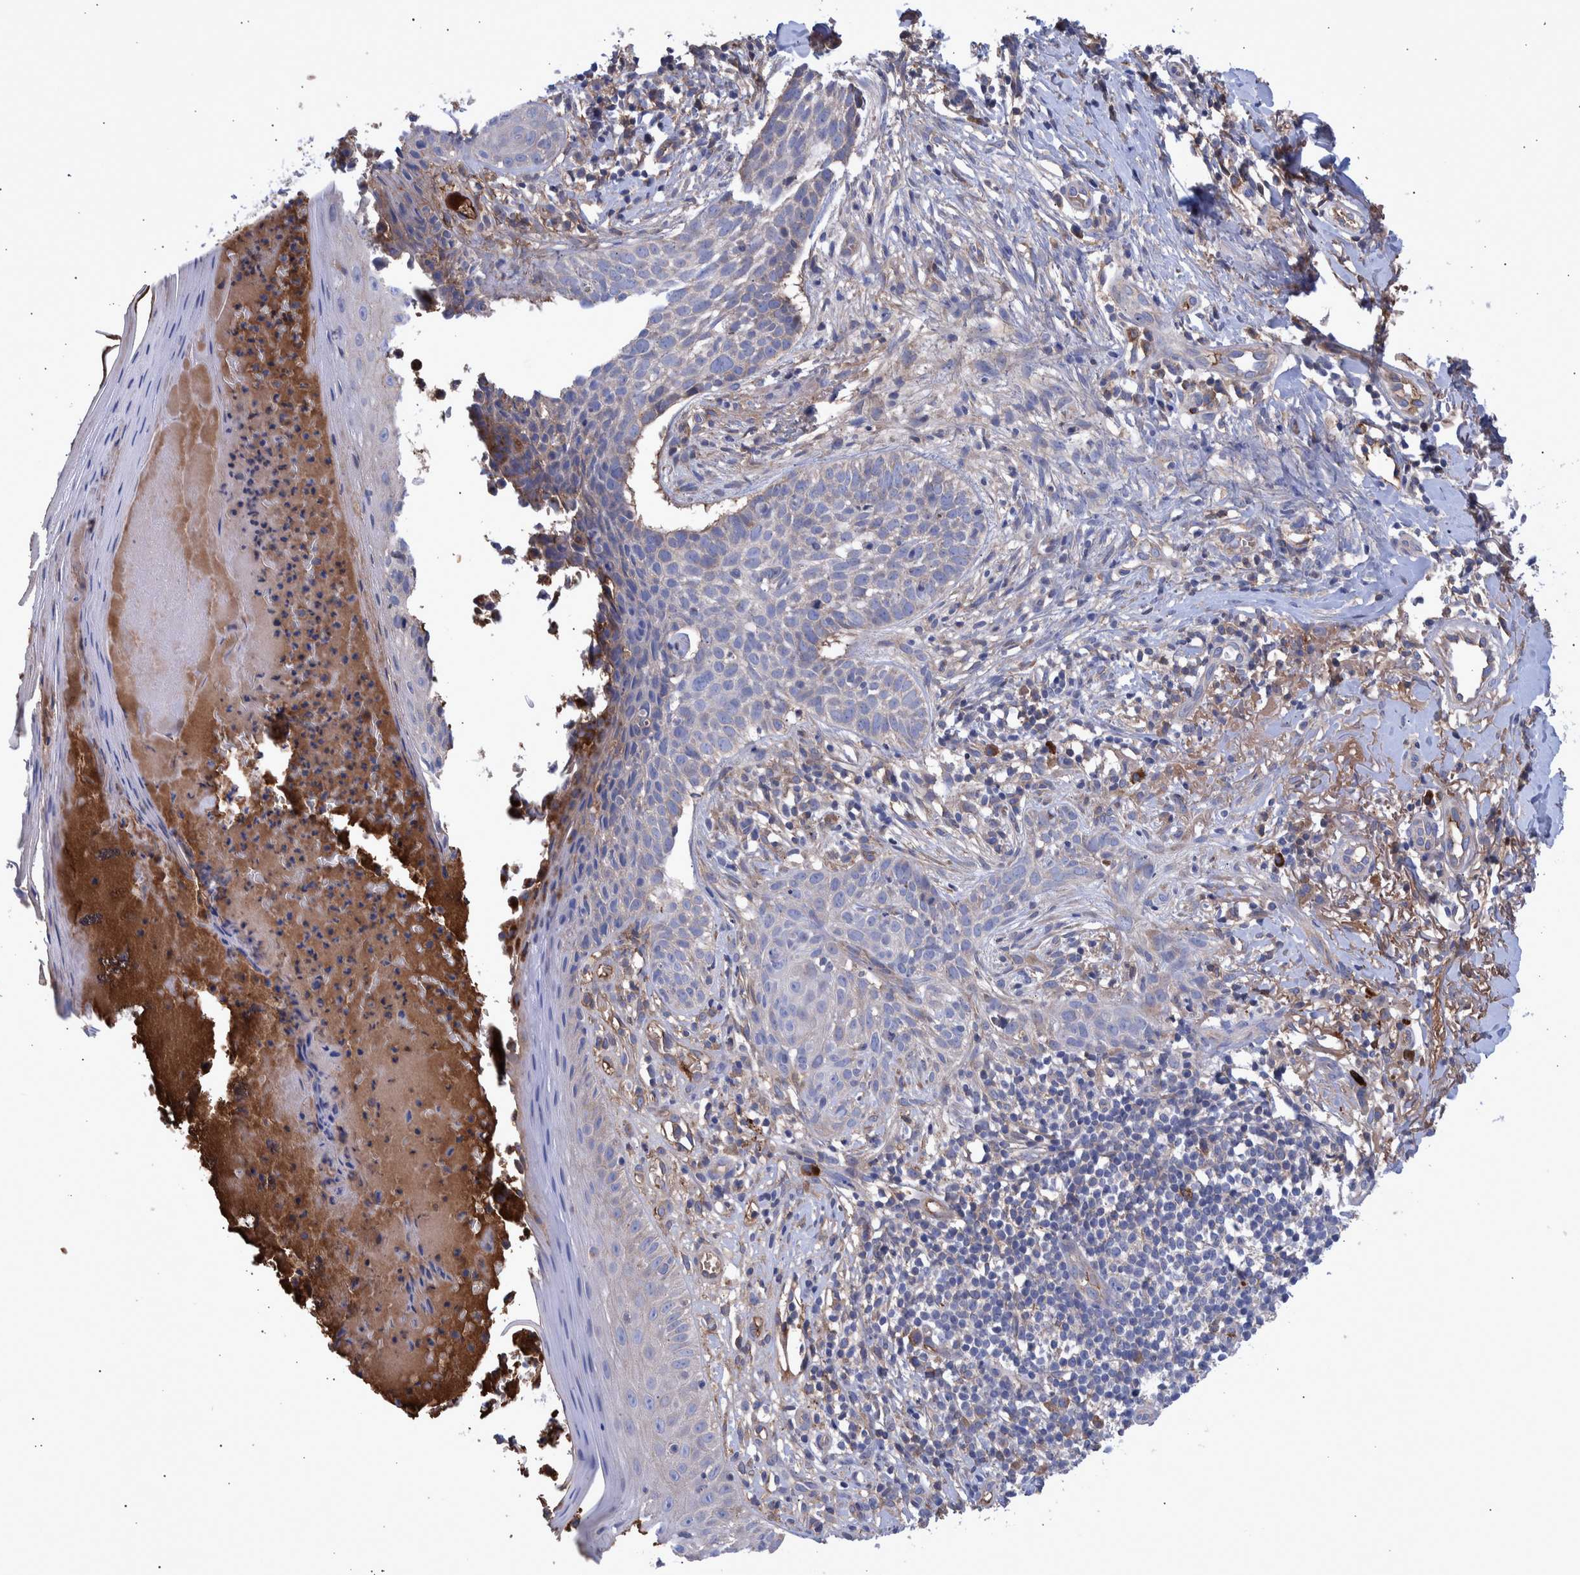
{"staining": {"intensity": "negative", "quantity": "none", "location": "none"}, "tissue": "skin cancer", "cell_type": "Tumor cells", "image_type": "cancer", "snomed": [{"axis": "morphology", "description": "Normal tissue, NOS"}, {"axis": "morphology", "description": "Basal cell carcinoma"}, {"axis": "topography", "description": "Skin"}], "caption": "Protein analysis of basal cell carcinoma (skin) demonstrates no significant staining in tumor cells.", "gene": "DLL4", "patient": {"sex": "male", "age": 67}}